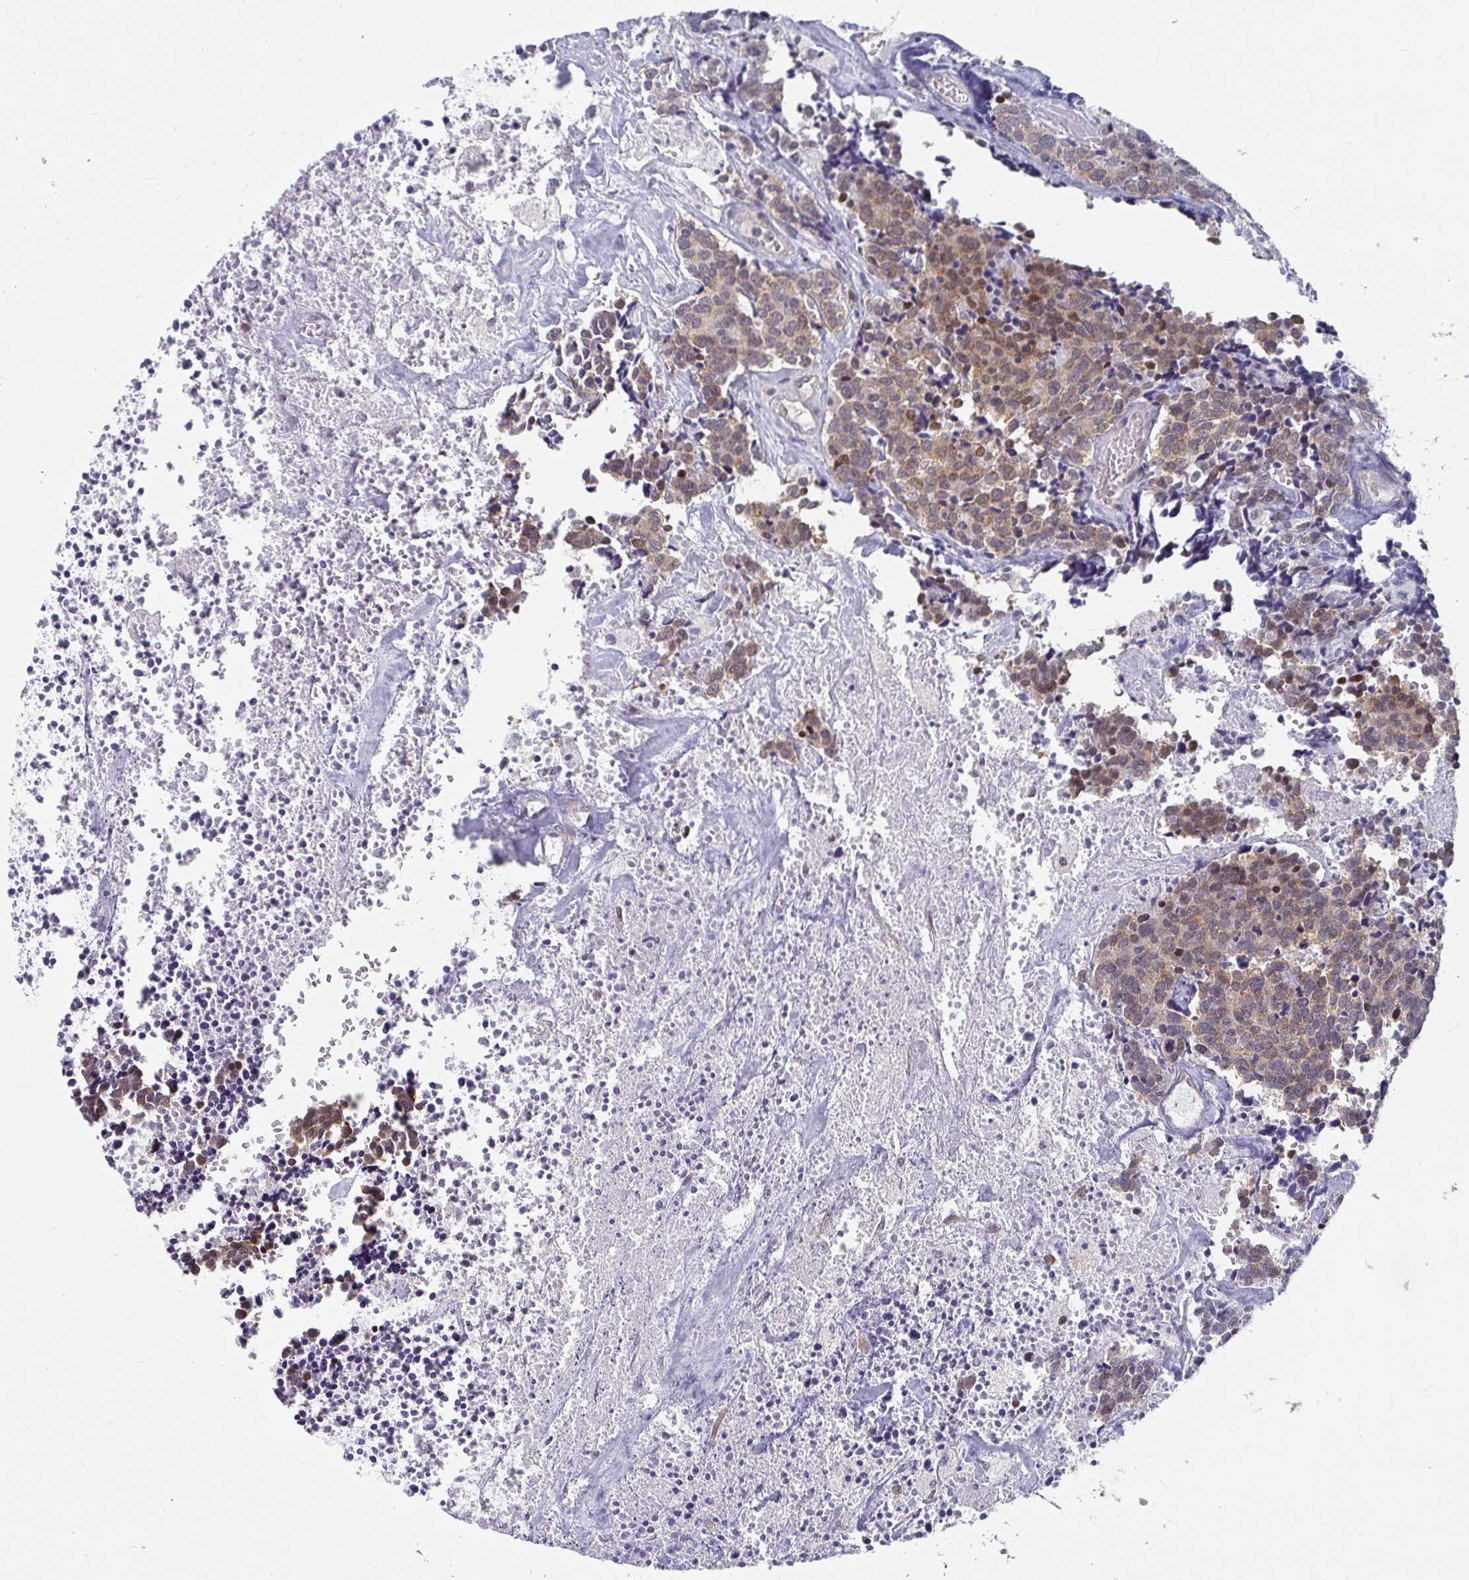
{"staining": {"intensity": "moderate", "quantity": ">75%", "location": "cytoplasmic/membranous"}, "tissue": "carcinoid", "cell_type": "Tumor cells", "image_type": "cancer", "snomed": [{"axis": "morphology", "description": "Carcinoid, malignant, NOS"}, {"axis": "topography", "description": "Skin"}], "caption": "Immunohistochemical staining of human carcinoid (malignant) reveals medium levels of moderate cytoplasmic/membranous staining in about >75% of tumor cells.", "gene": "SYNCRIP", "patient": {"sex": "female", "age": 79}}